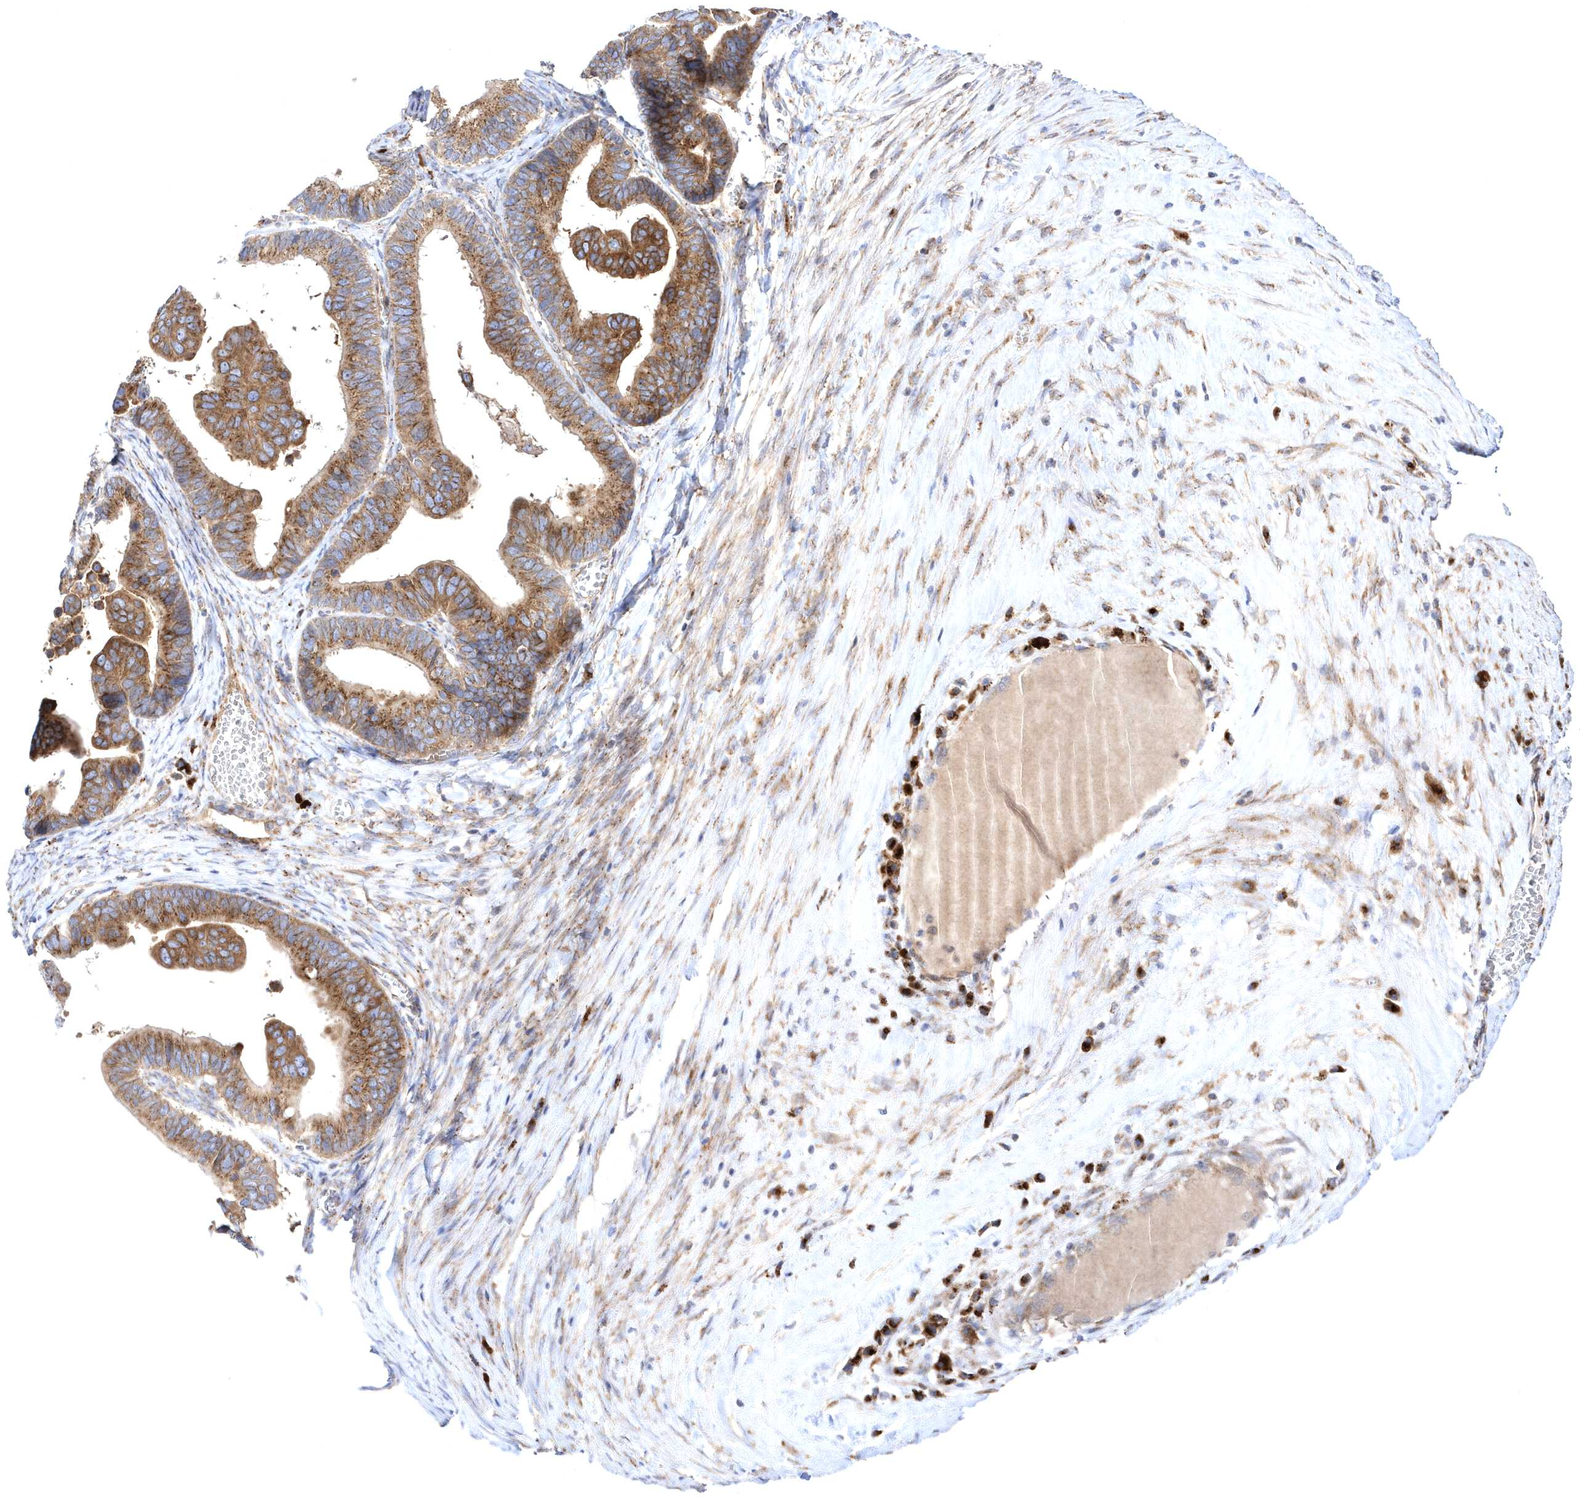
{"staining": {"intensity": "strong", "quantity": ">75%", "location": "cytoplasmic/membranous"}, "tissue": "ovarian cancer", "cell_type": "Tumor cells", "image_type": "cancer", "snomed": [{"axis": "morphology", "description": "Cystadenocarcinoma, serous, NOS"}, {"axis": "topography", "description": "Ovary"}], "caption": "Ovarian serous cystadenocarcinoma stained with a brown dye exhibits strong cytoplasmic/membranous positive expression in about >75% of tumor cells.", "gene": "COPB2", "patient": {"sex": "female", "age": 56}}